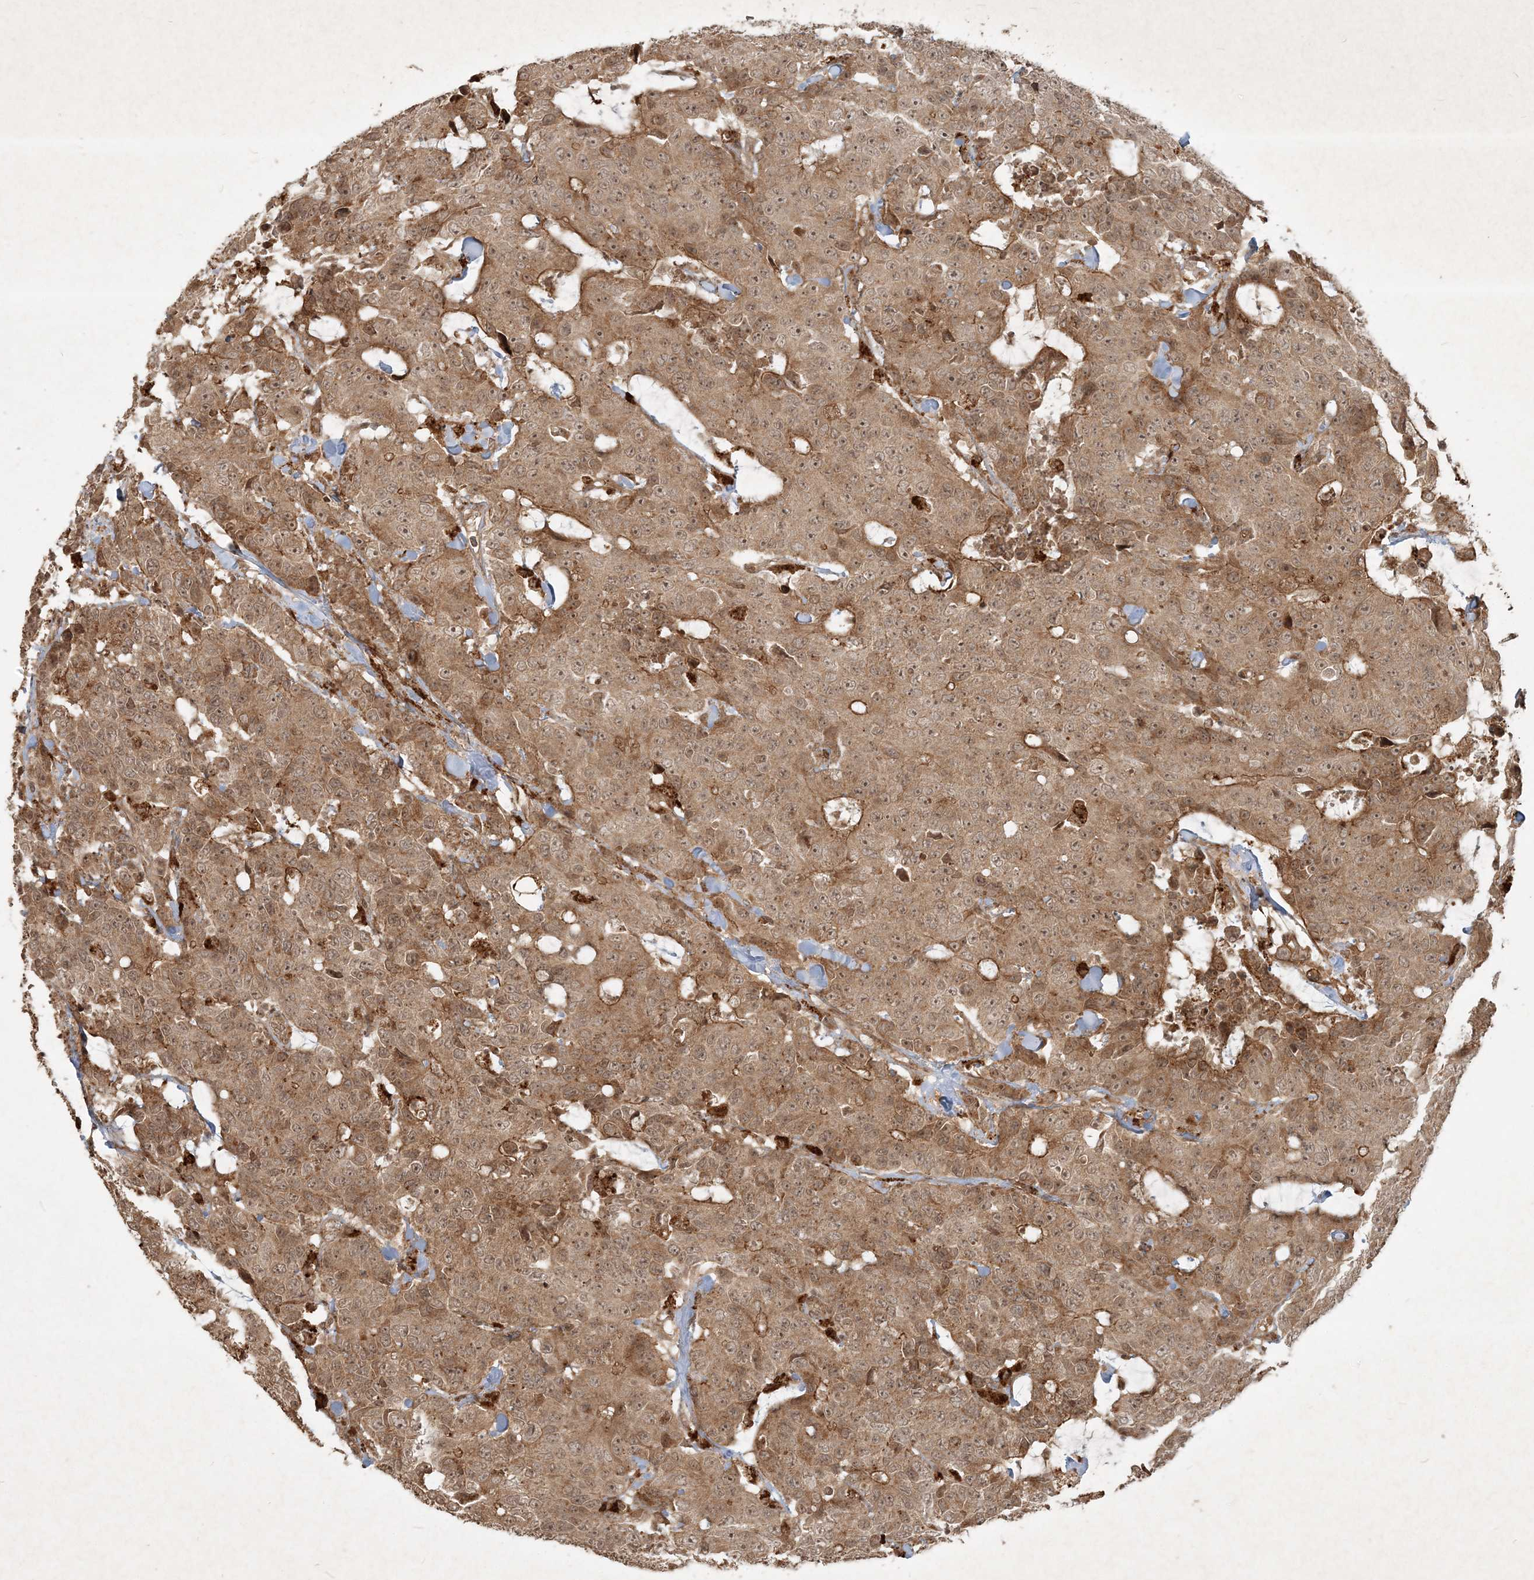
{"staining": {"intensity": "moderate", "quantity": ">75%", "location": "cytoplasmic/membranous,nuclear"}, "tissue": "colorectal cancer", "cell_type": "Tumor cells", "image_type": "cancer", "snomed": [{"axis": "morphology", "description": "Adenocarcinoma, NOS"}, {"axis": "topography", "description": "Colon"}], "caption": "This image reveals immunohistochemistry staining of colorectal cancer, with medium moderate cytoplasmic/membranous and nuclear expression in about >75% of tumor cells.", "gene": "NARS1", "patient": {"sex": "female", "age": 86}}